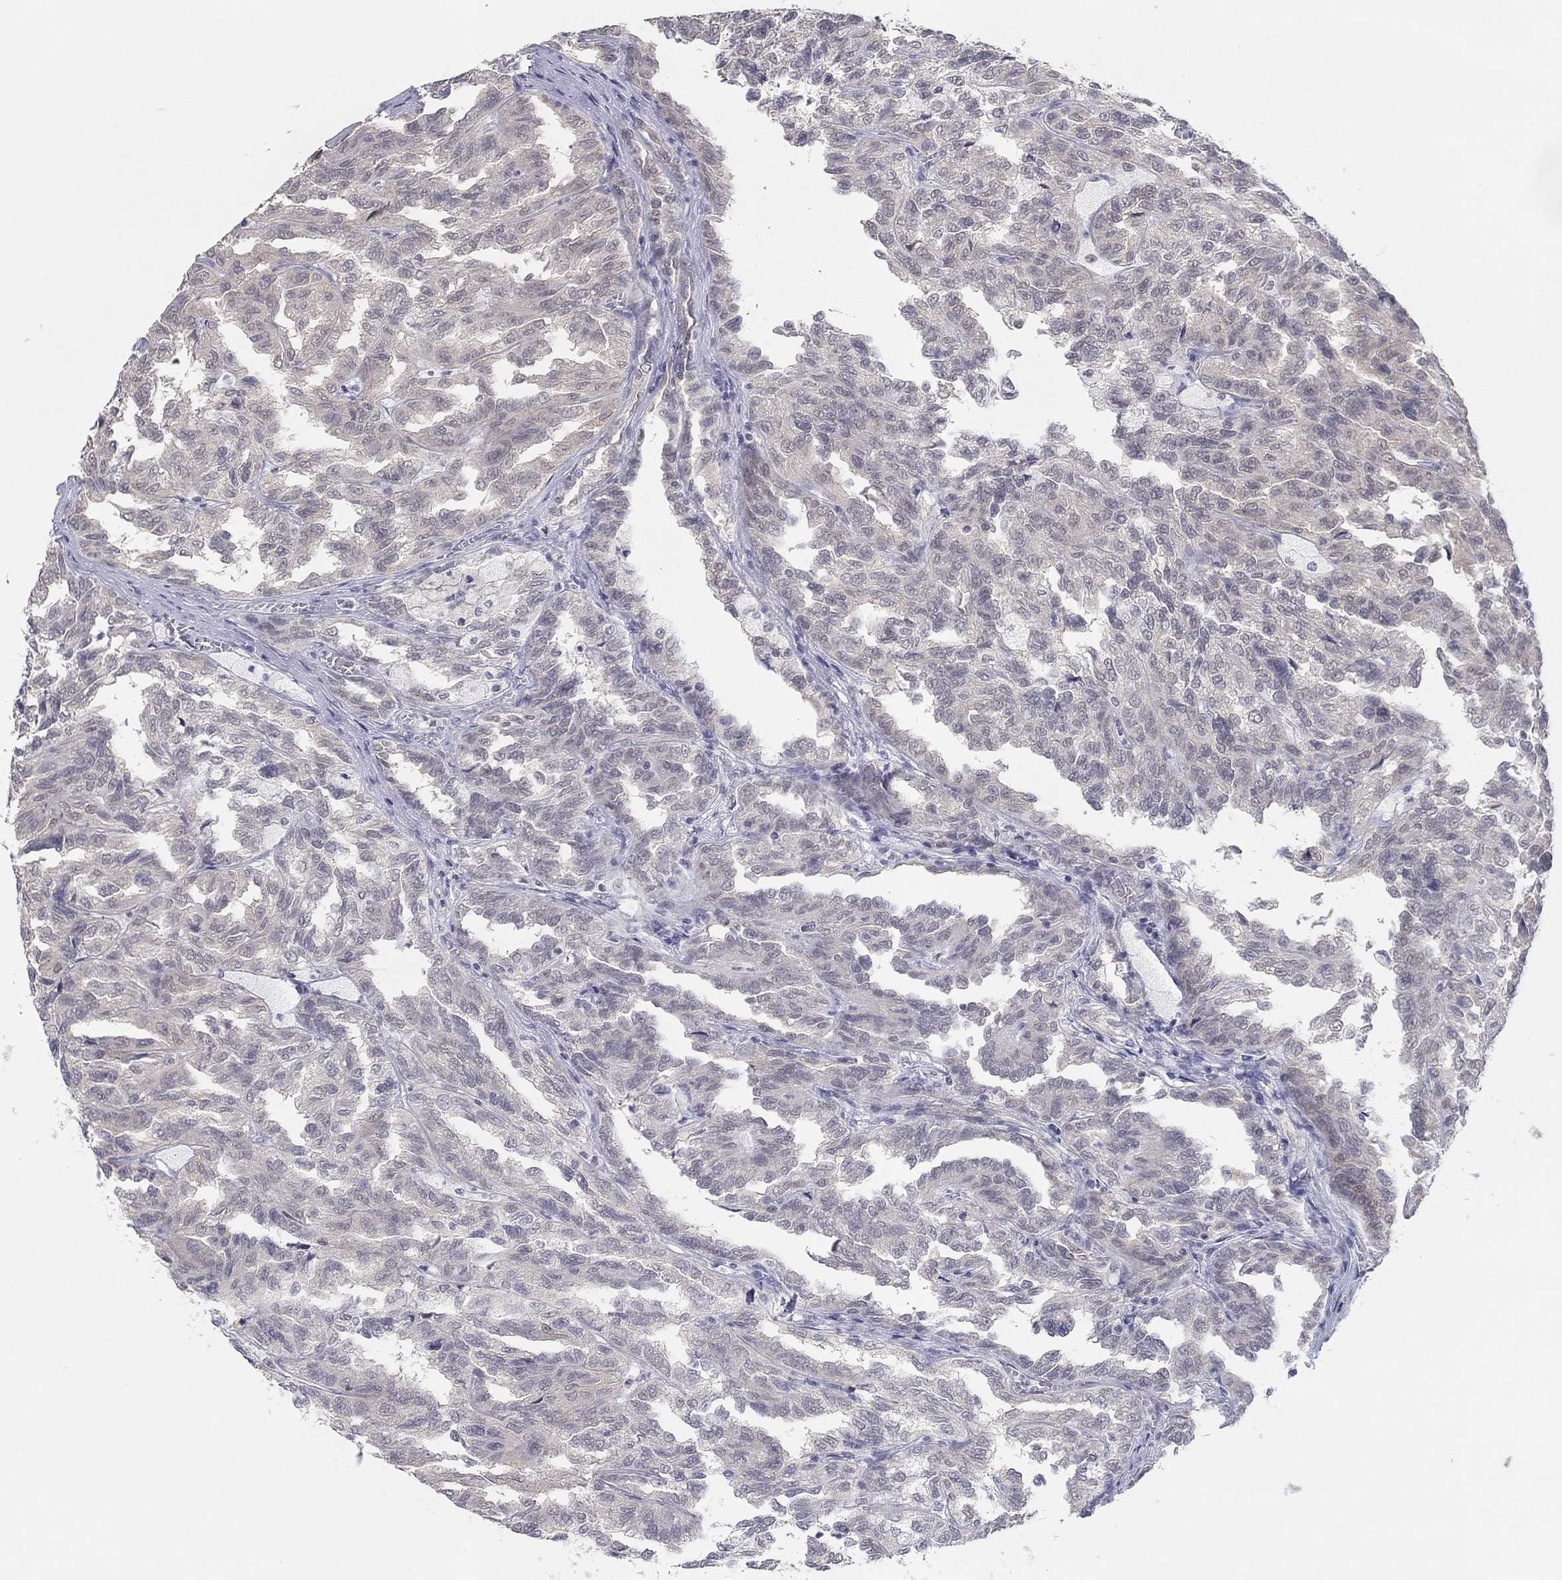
{"staining": {"intensity": "negative", "quantity": "none", "location": "none"}, "tissue": "renal cancer", "cell_type": "Tumor cells", "image_type": "cancer", "snomed": [{"axis": "morphology", "description": "Adenocarcinoma, NOS"}, {"axis": "topography", "description": "Kidney"}], "caption": "The immunohistochemistry (IHC) histopathology image has no significant staining in tumor cells of renal adenocarcinoma tissue.", "gene": "SLC22A2", "patient": {"sex": "male", "age": 79}}